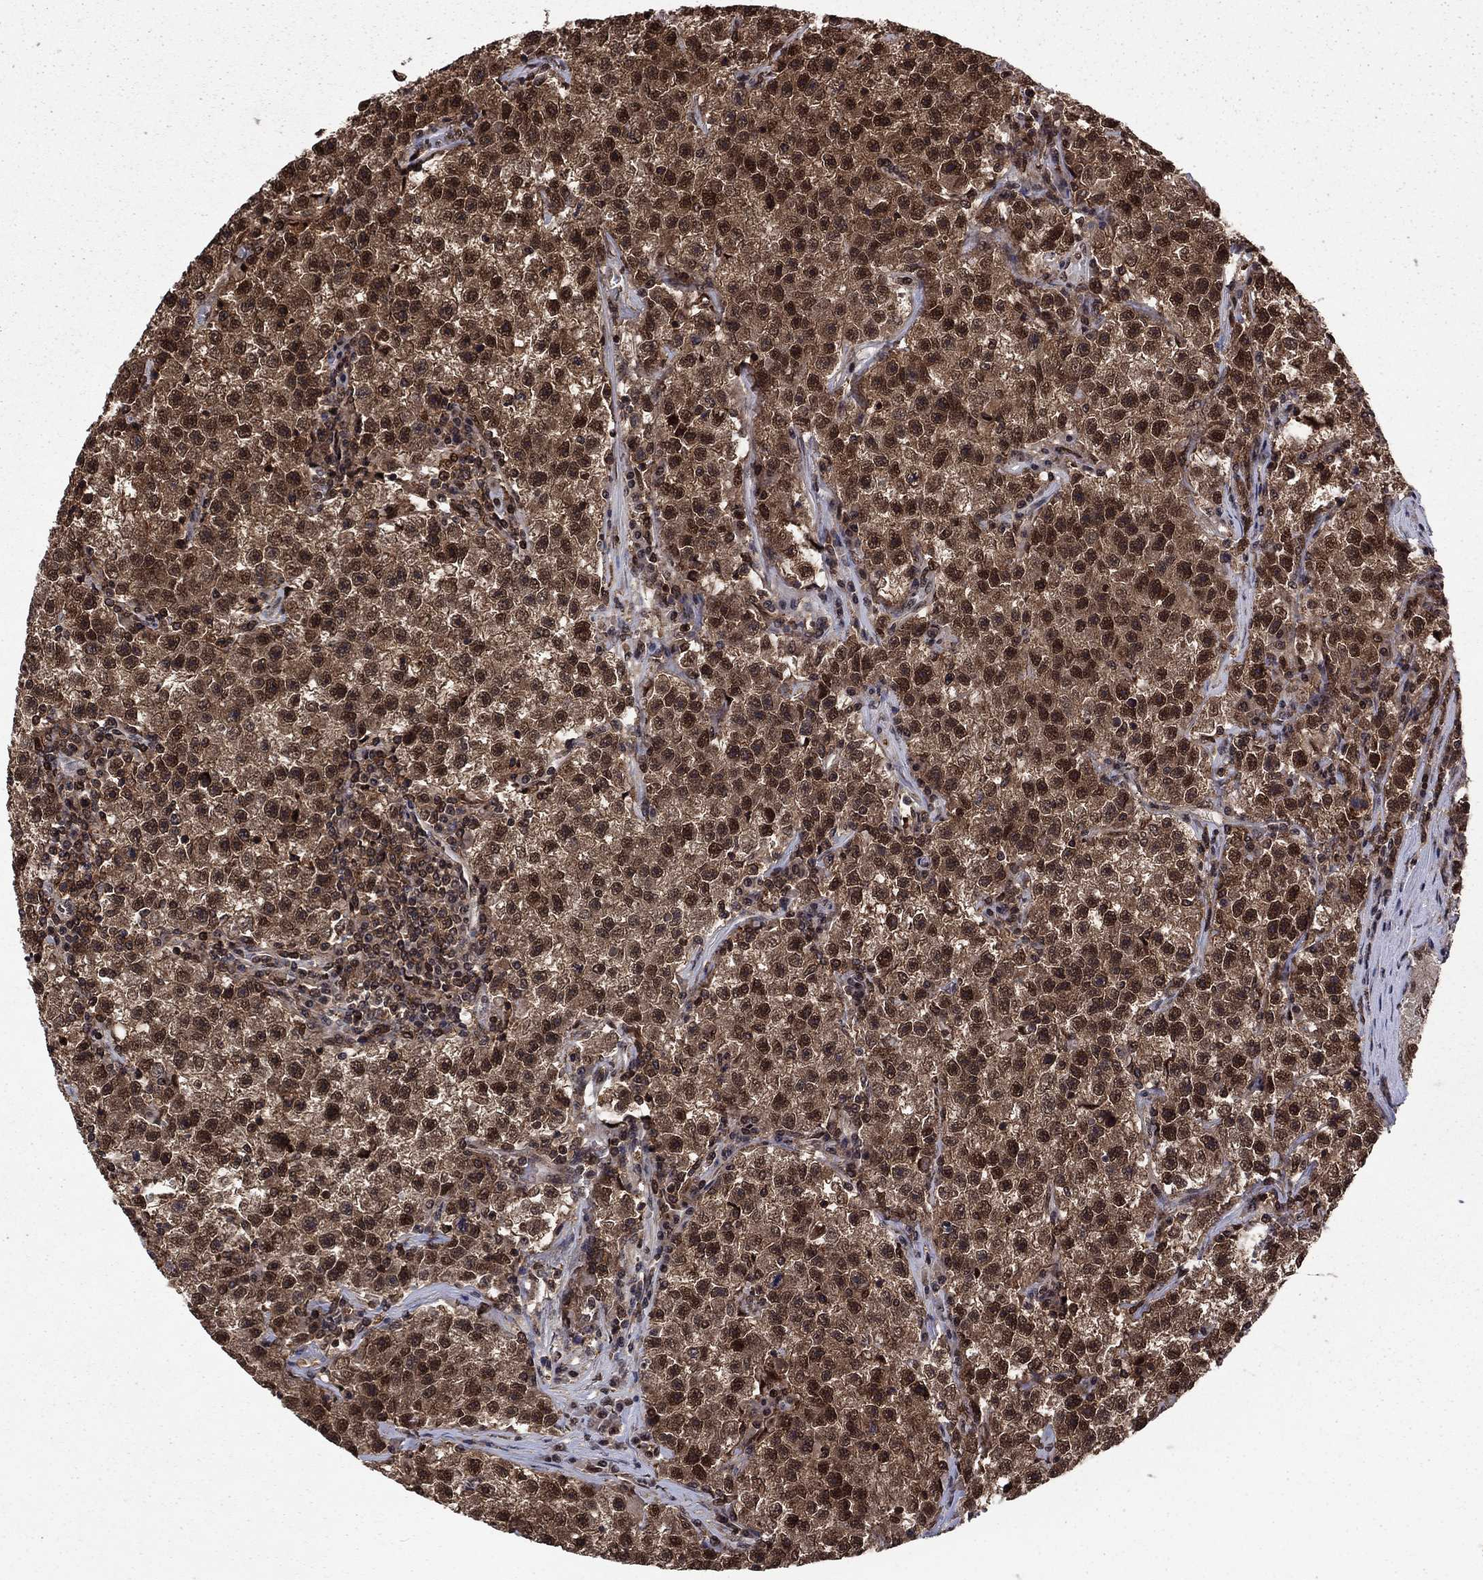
{"staining": {"intensity": "strong", "quantity": ">75%", "location": "cytoplasmic/membranous,nuclear"}, "tissue": "testis cancer", "cell_type": "Tumor cells", "image_type": "cancer", "snomed": [{"axis": "morphology", "description": "Seminoma, NOS"}, {"axis": "topography", "description": "Testis"}], "caption": "Approximately >75% of tumor cells in seminoma (testis) show strong cytoplasmic/membranous and nuclear protein staining as visualized by brown immunohistochemical staining.", "gene": "PSMD2", "patient": {"sex": "male", "age": 22}}